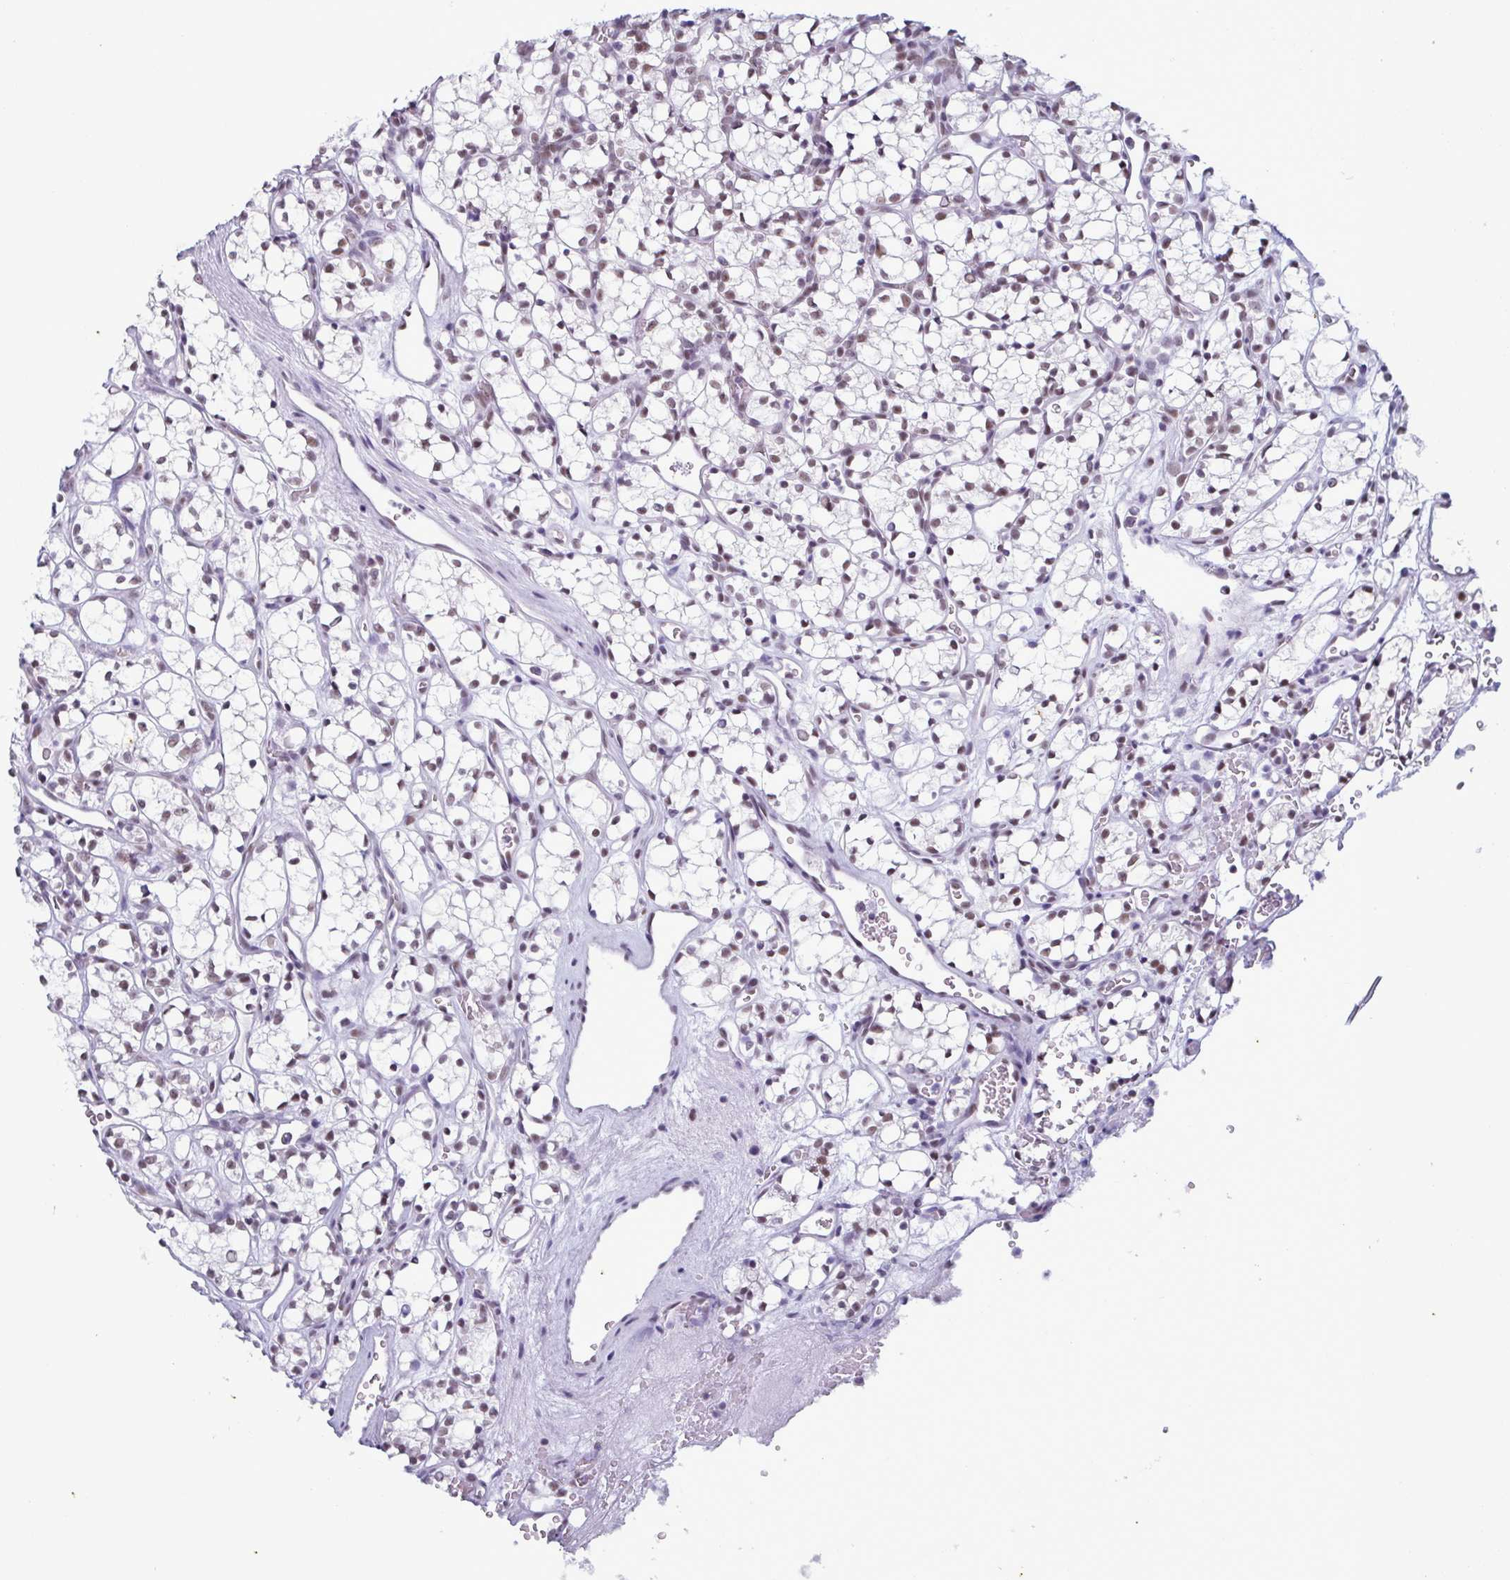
{"staining": {"intensity": "moderate", "quantity": ">75%", "location": "nuclear"}, "tissue": "renal cancer", "cell_type": "Tumor cells", "image_type": "cancer", "snomed": [{"axis": "morphology", "description": "Adenocarcinoma, NOS"}, {"axis": "topography", "description": "Kidney"}], "caption": "Immunohistochemistry micrograph of renal adenocarcinoma stained for a protein (brown), which reveals medium levels of moderate nuclear staining in about >75% of tumor cells.", "gene": "RBM7", "patient": {"sex": "female", "age": 69}}